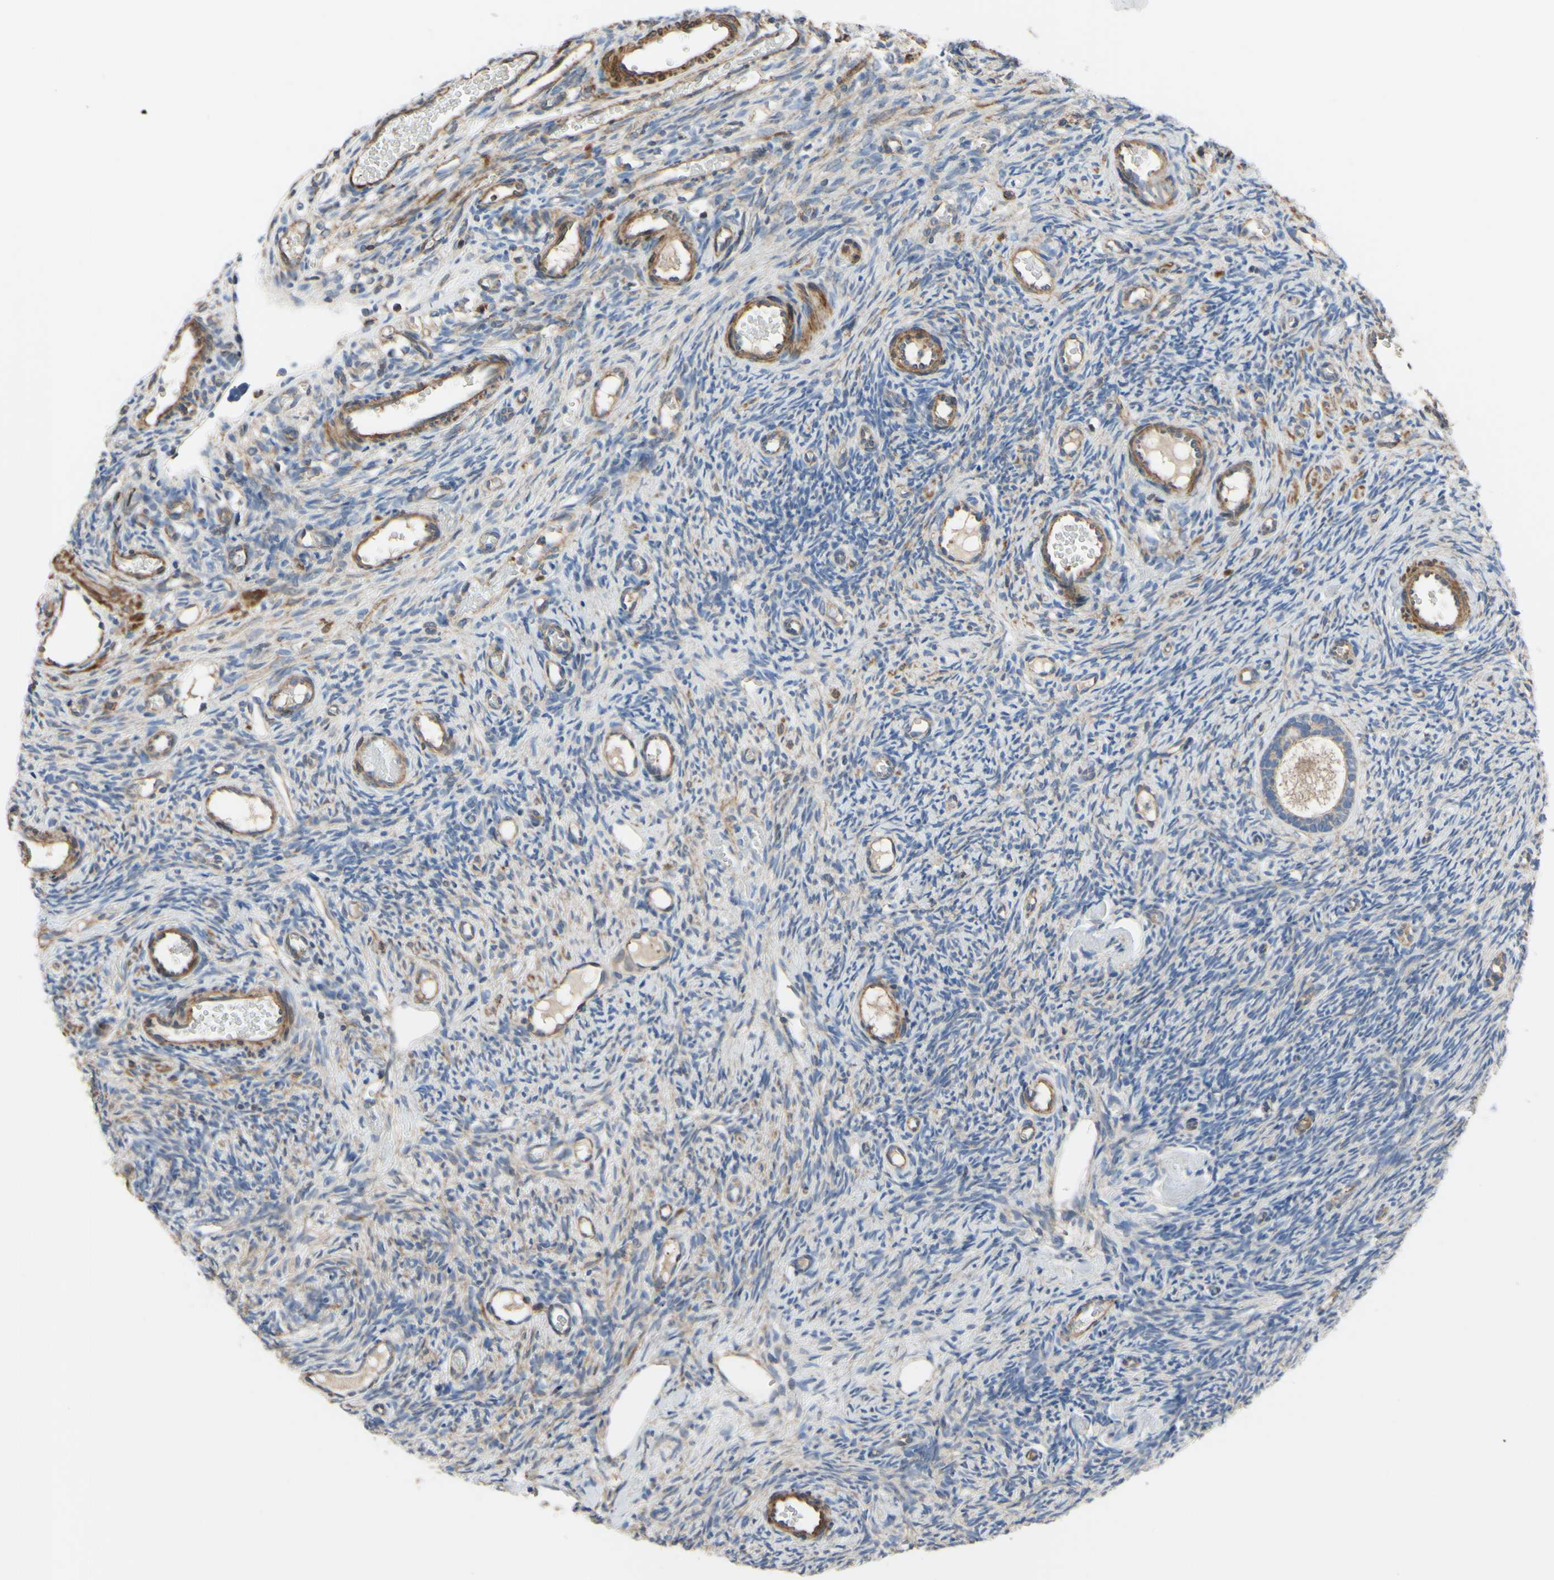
{"staining": {"intensity": "weak", "quantity": ">75%", "location": "cytoplasmic/membranous"}, "tissue": "ovary", "cell_type": "Follicle cells", "image_type": "normal", "snomed": [{"axis": "morphology", "description": "Normal tissue, NOS"}, {"axis": "topography", "description": "Ovary"}], "caption": "A low amount of weak cytoplasmic/membranous positivity is appreciated in about >75% of follicle cells in normal ovary.", "gene": "BECN1", "patient": {"sex": "female", "age": 35}}